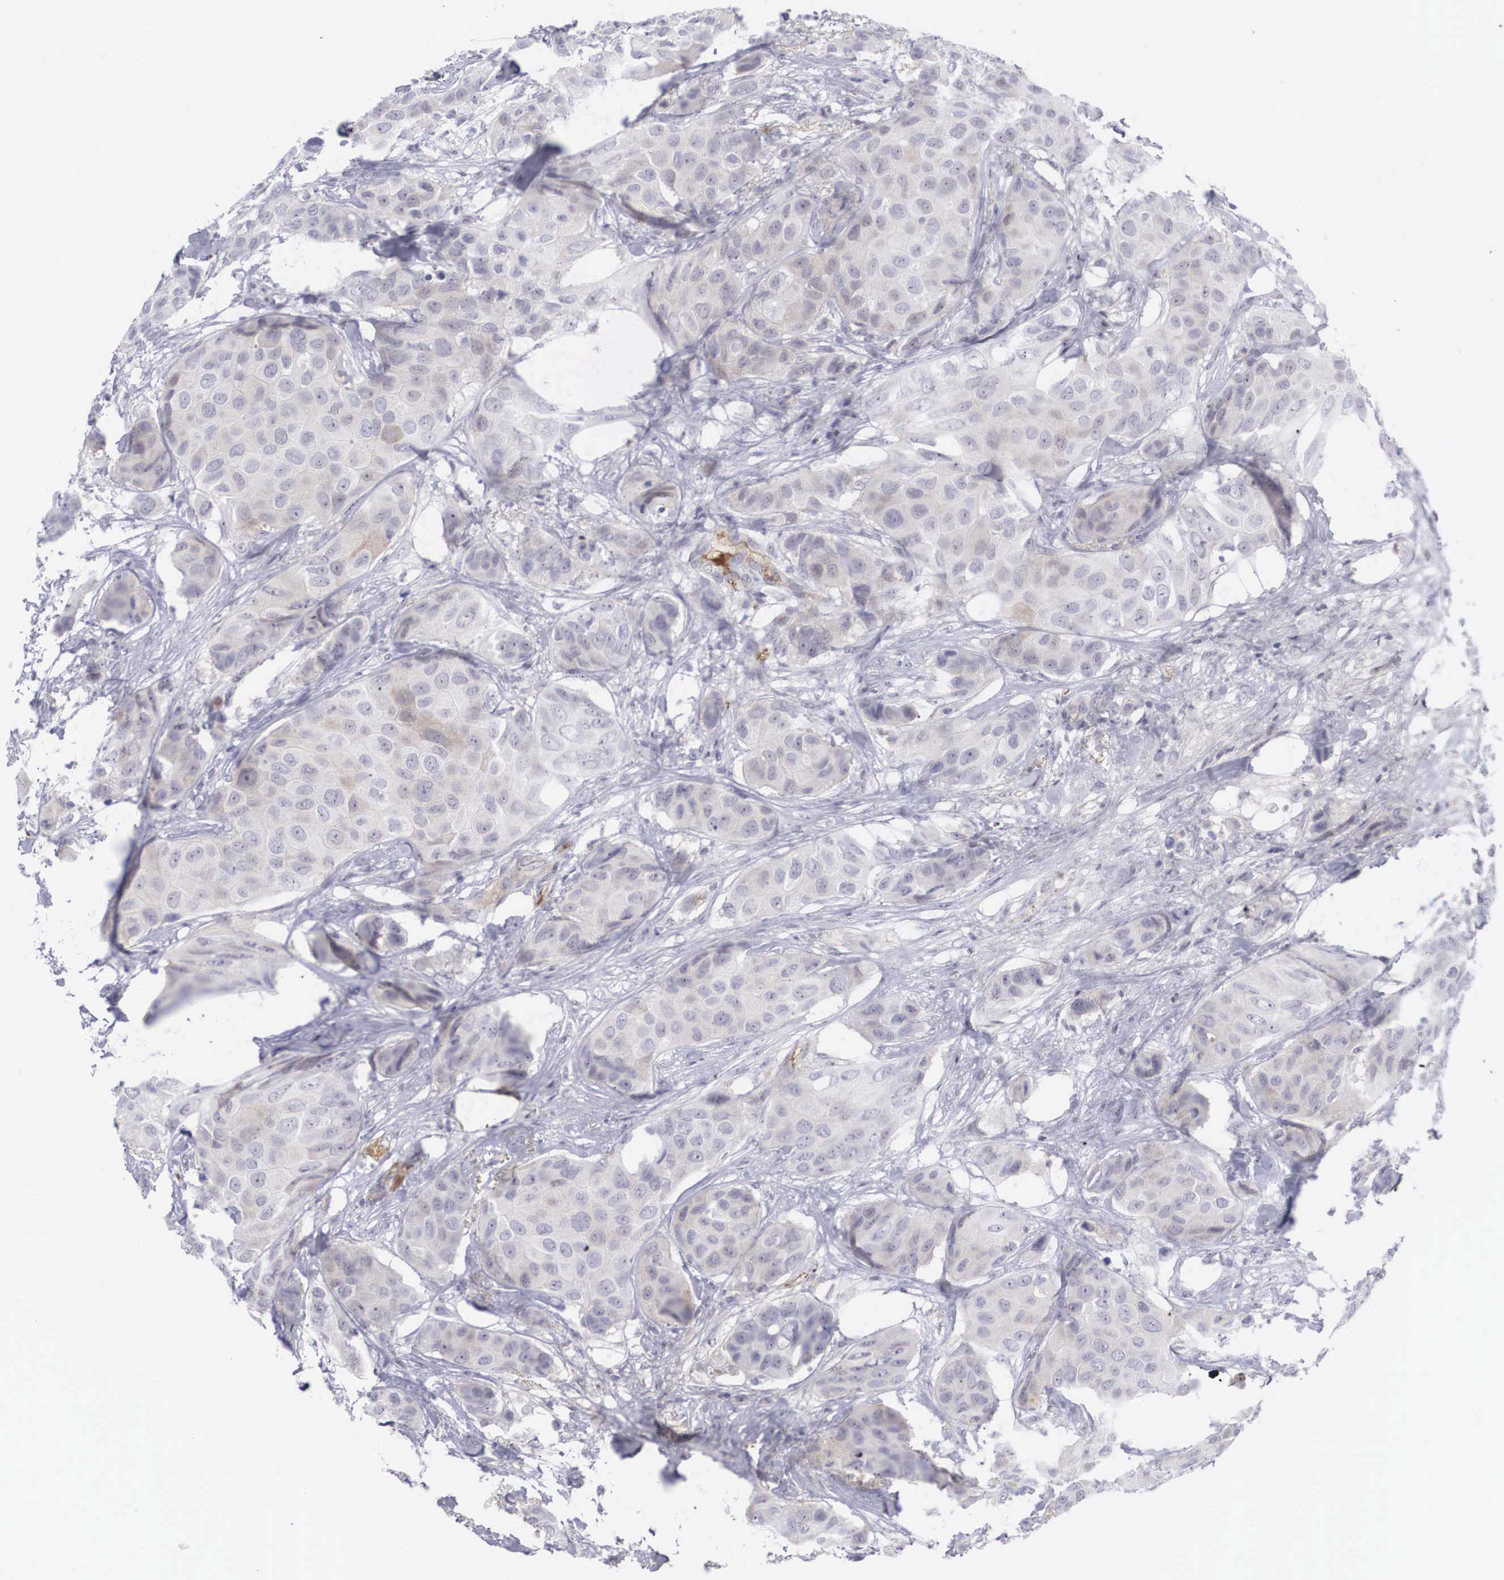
{"staining": {"intensity": "weak", "quantity": "<25%", "location": "cytoplasmic/membranous"}, "tissue": "breast cancer", "cell_type": "Tumor cells", "image_type": "cancer", "snomed": [{"axis": "morphology", "description": "Duct carcinoma"}, {"axis": "topography", "description": "Breast"}], "caption": "An image of human breast cancer is negative for staining in tumor cells.", "gene": "RBPJ", "patient": {"sex": "female", "age": 68}}